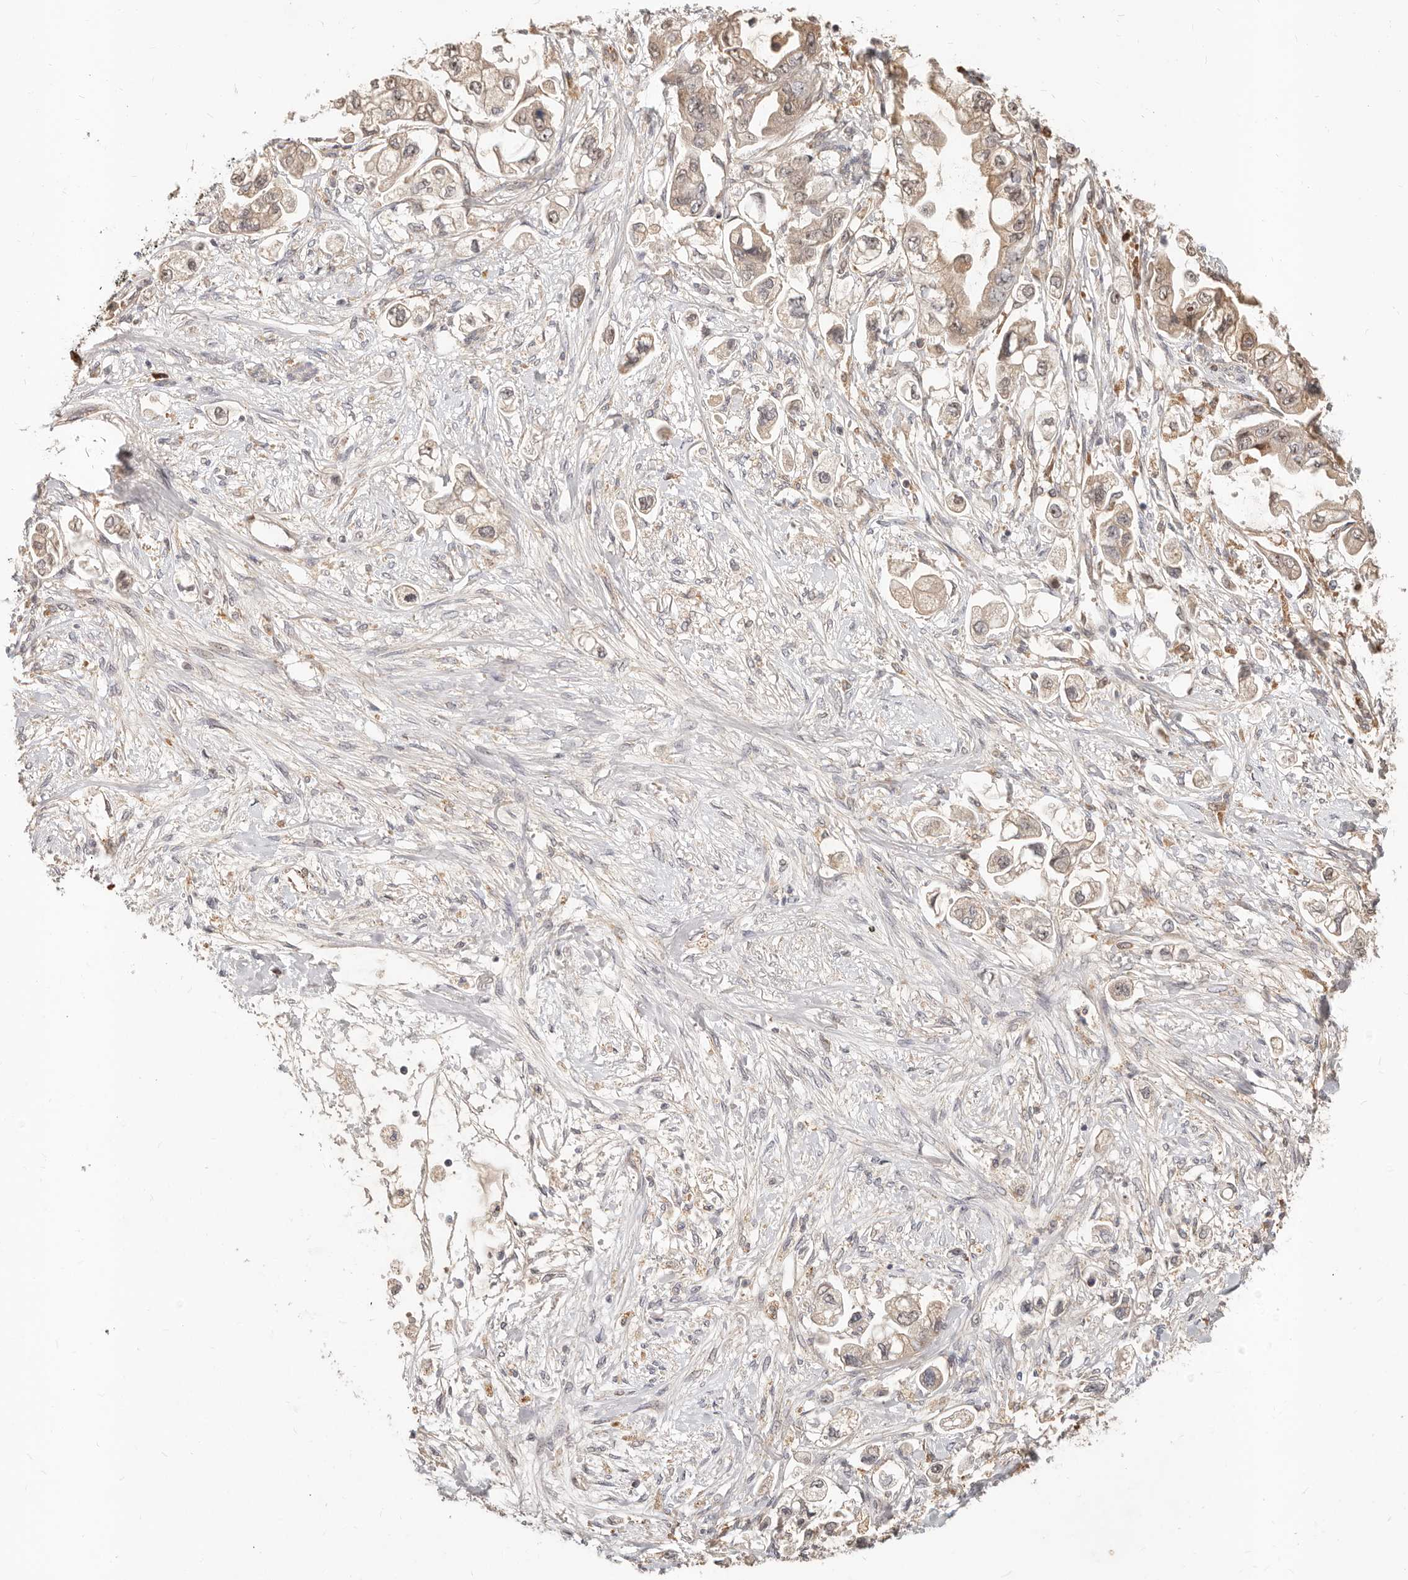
{"staining": {"intensity": "weak", "quantity": "25%-75%", "location": "cytoplasmic/membranous"}, "tissue": "stomach cancer", "cell_type": "Tumor cells", "image_type": "cancer", "snomed": [{"axis": "morphology", "description": "Adenocarcinoma, NOS"}, {"axis": "topography", "description": "Stomach"}], "caption": "Brown immunohistochemical staining in human stomach adenocarcinoma exhibits weak cytoplasmic/membranous positivity in approximately 25%-75% of tumor cells.", "gene": "ZRANB1", "patient": {"sex": "male", "age": 62}}